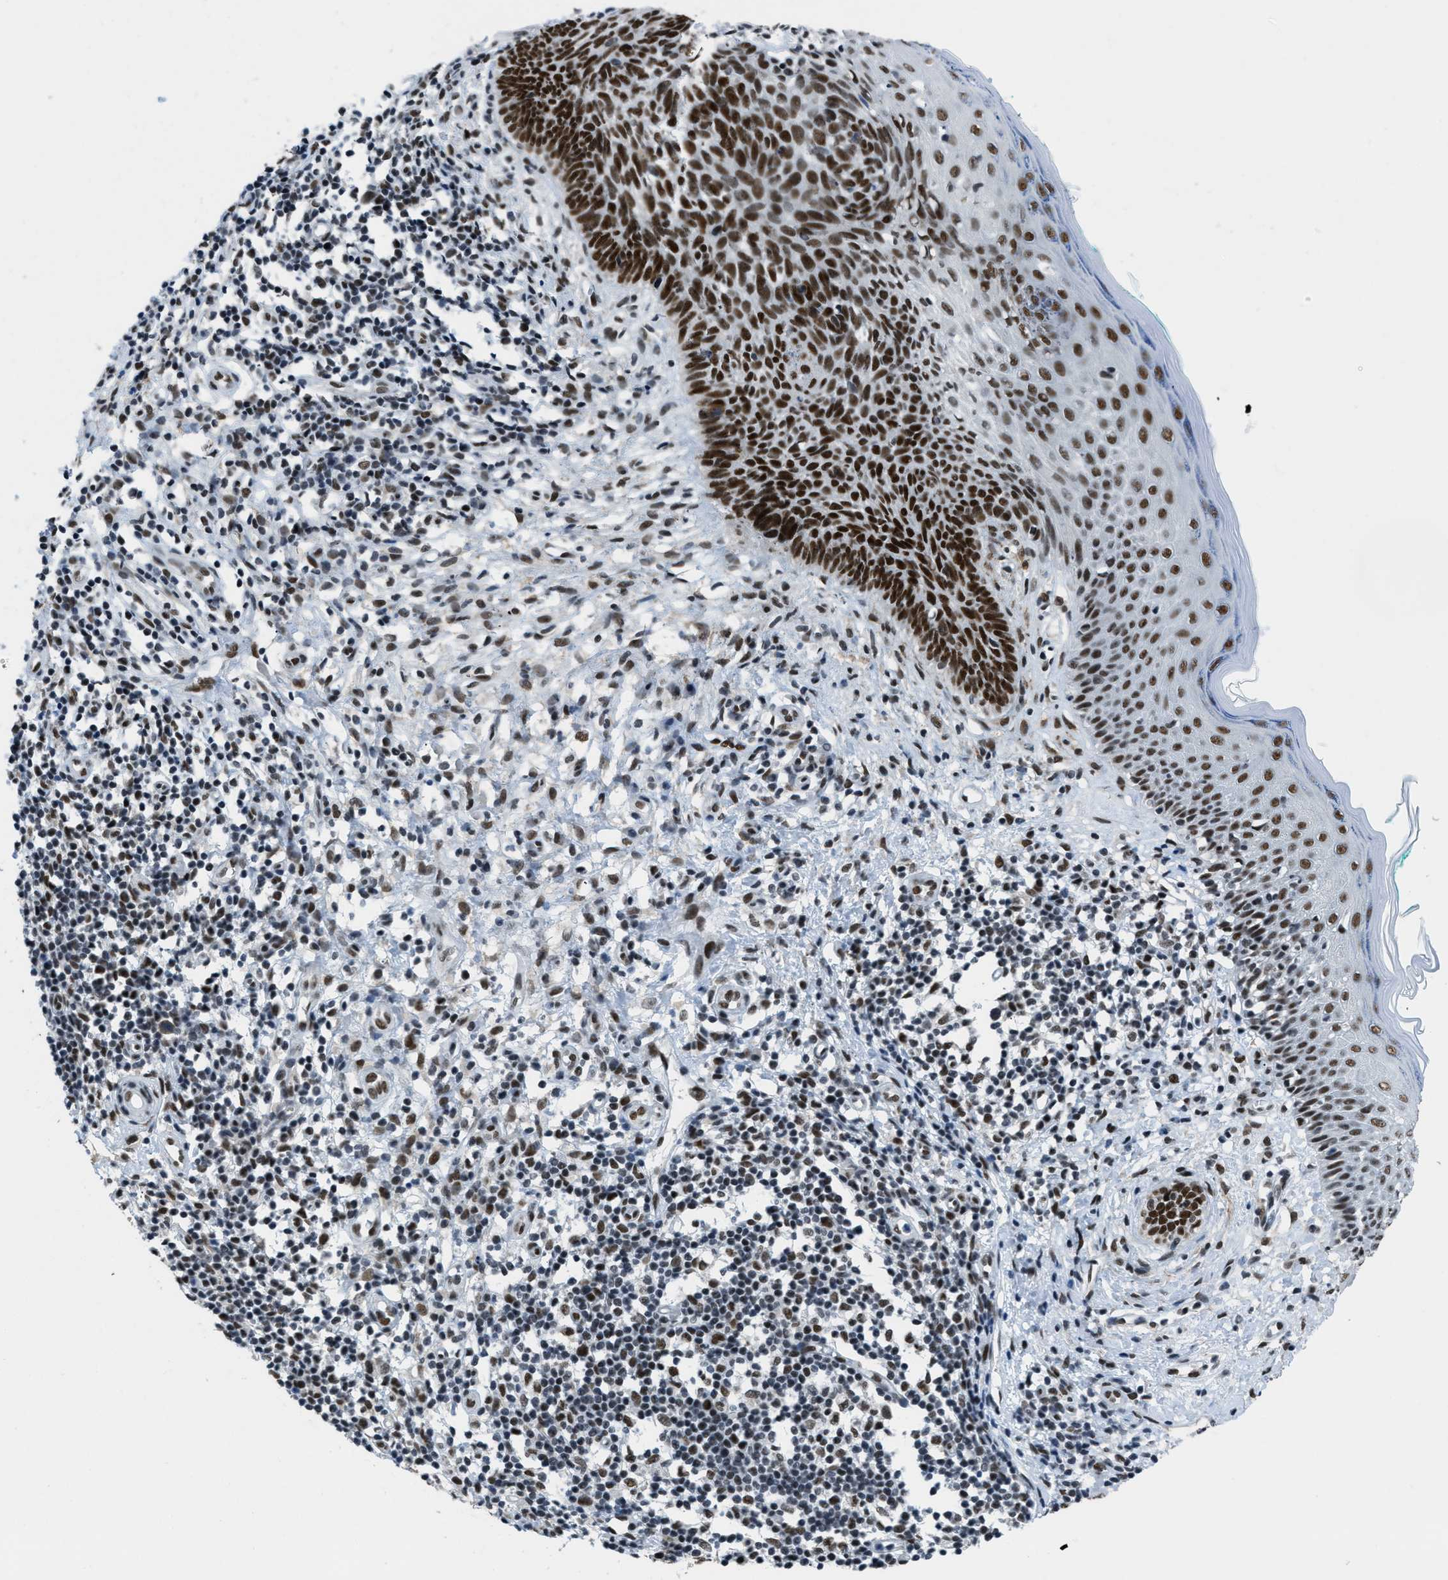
{"staining": {"intensity": "strong", "quantity": ">75%", "location": "nuclear"}, "tissue": "skin cancer", "cell_type": "Tumor cells", "image_type": "cancer", "snomed": [{"axis": "morphology", "description": "Basal cell carcinoma"}, {"axis": "topography", "description": "Skin"}], "caption": "Skin basal cell carcinoma stained with DAB immunohistochemistry shows high levels of strong nuclear positivity in about >75% of tumor cells.", "gene": "GATAD2B", "patient": {"sex": "male", "age": 60}}